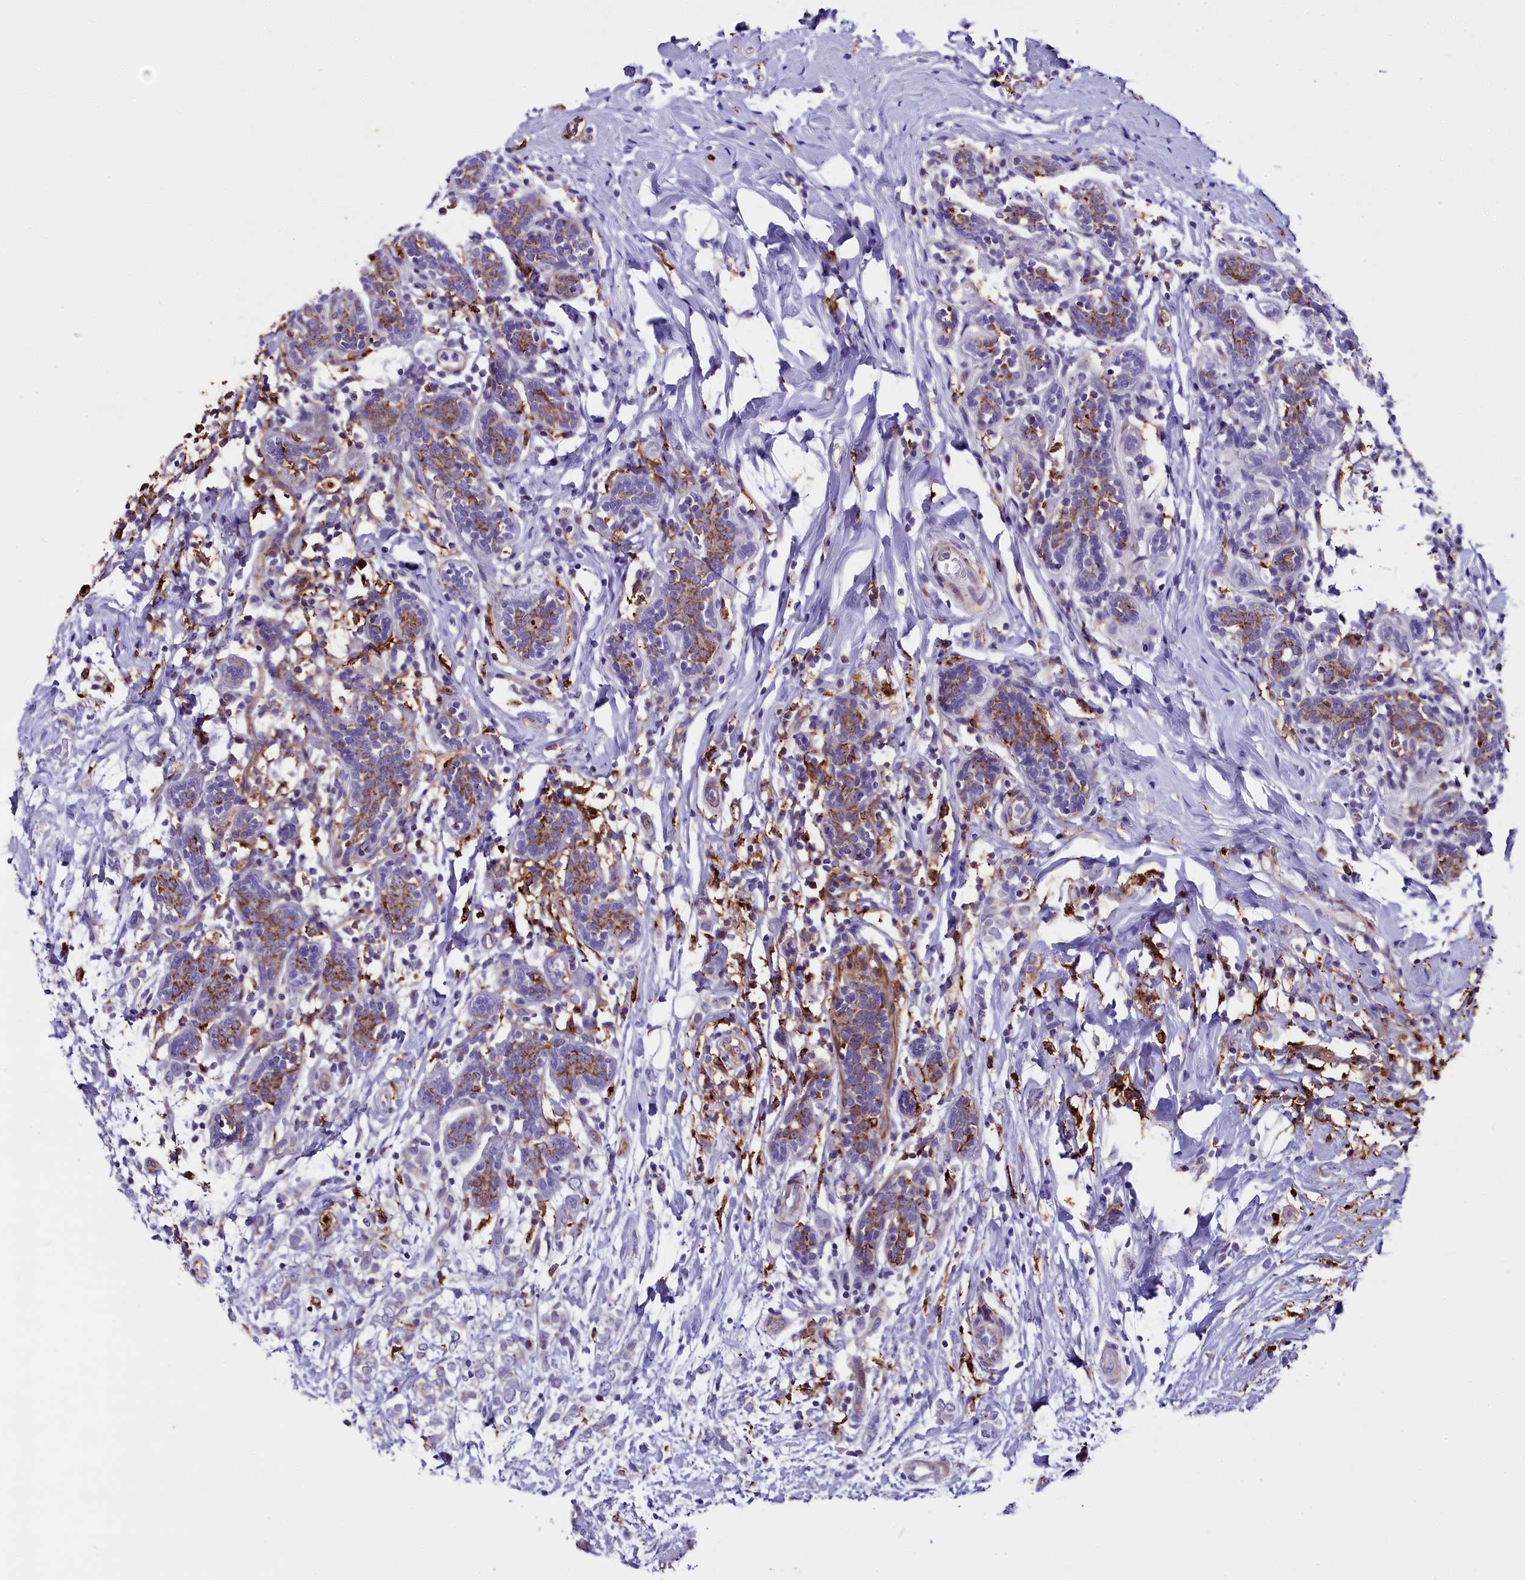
{"staining": {"intensity": "weak", "quantity": "<25%", "location": "cytoplasmic/membranous"}, "tissue": "breast cancer", "cell_type": "Tumor cells", "image_type": "cancer", "snomed": [{"axis": "morphology", "description": "Normal tissue, NOS"}, {"axis": "morphology", "description": "Lobular carcinoma"}, {"axis": "topography", "description": "Breast"}], "caption": "A photomicrograph of human breast cancer is negative for staining in tumor cells.", "gene": "IL20RA", "patient": {"sex": "female", "age": 47}}